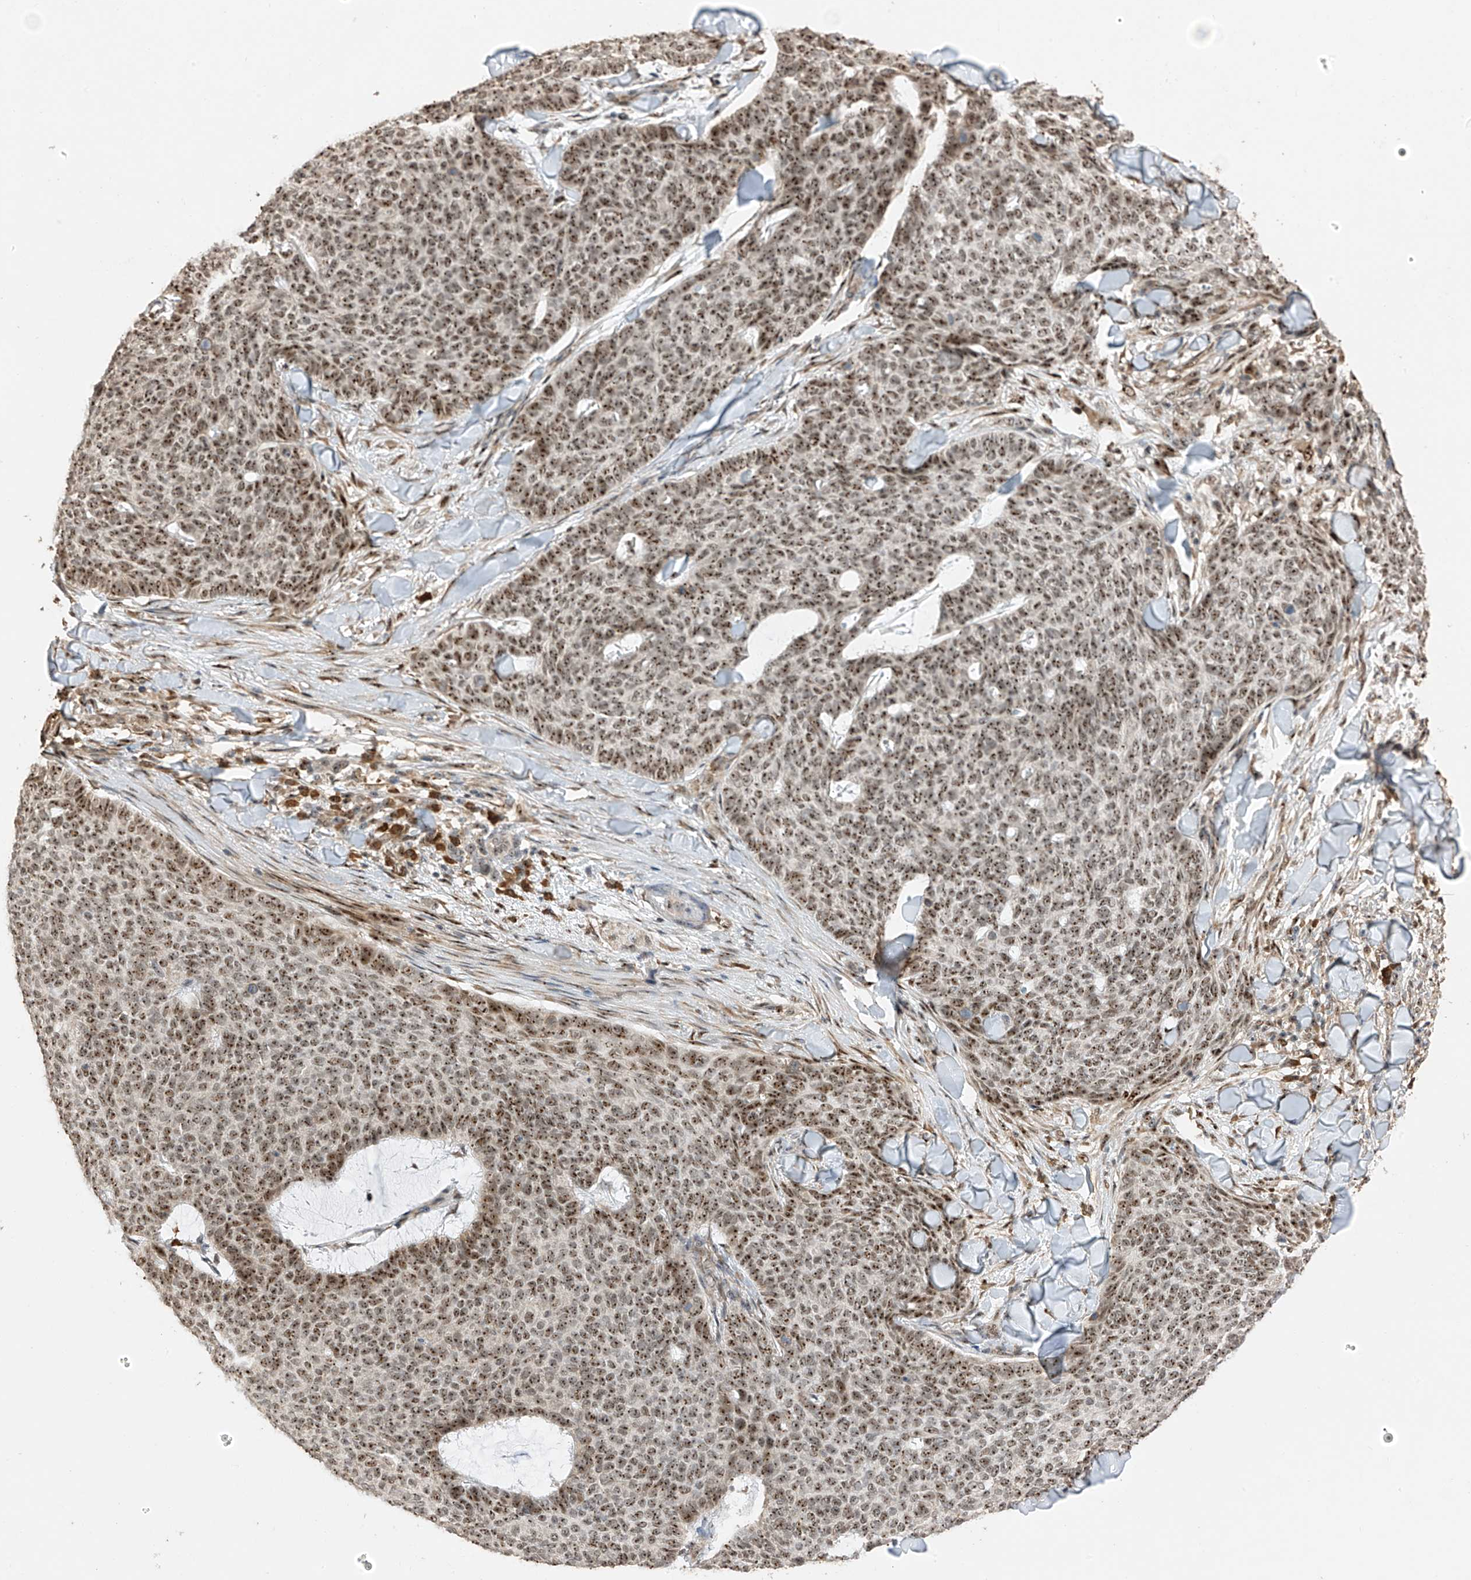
{"staining": {"intensity": "moderate", "quantity": ">75%", "location": "nuclear"}, "tissue": "skin cancer", "cell_type": "Tumor cells", "image_type": "cancer", "snomed": [{"axis": "morphology", "description": "Normal tissue, NOS"}, {"axis": "morphology", "description": "Basal cell carcinoma"}, {"axis": "topography", "description": "Skin"}], "caption": "A brown stain highlights moderate nuclear staining of a protein in skin cancer tumor cells.", "gene": "ERLEC1", "patient": {"sex": "male", "age": 50}}